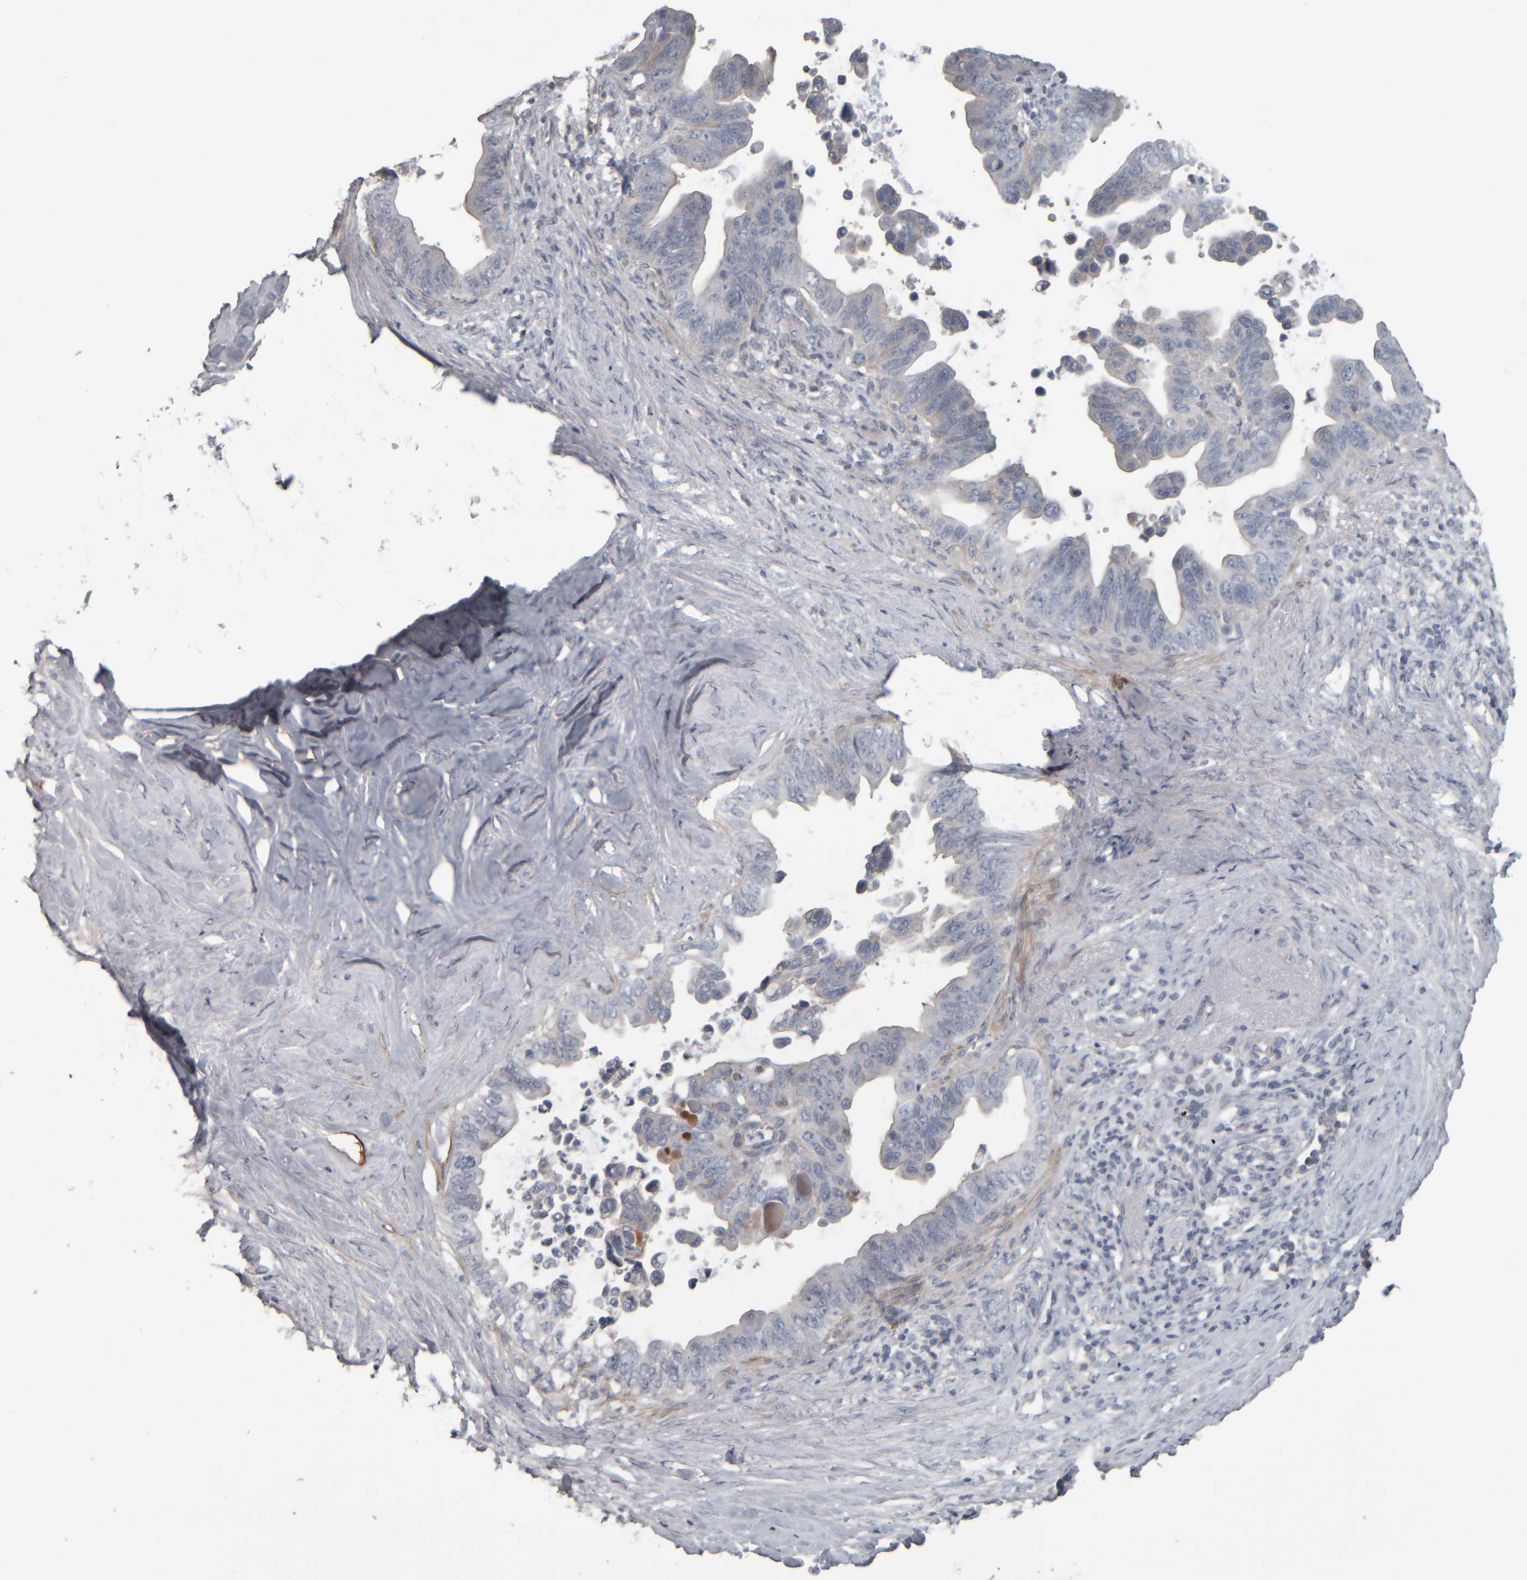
{"staining": {"intensity": "negative", "quantity": "none", "location": "none"}, "tissue": "pancreatic cancer", "cell_type": "Tumor cells", "image_type": "cancer", "snomed": [{"axis": "morphology", "description": "Adenocarcinoma, NOS"}, {"axis": "topography", "description": "Pancreas"}], "caption": "A high-resolution photomicrograph shows immunohistochemistry (IHC) staining of pancreatic cancer, which displays no significant expression in tumor cells.", "gene": "CAVIN4", "patient": {"sex": "female", "age": 72}}